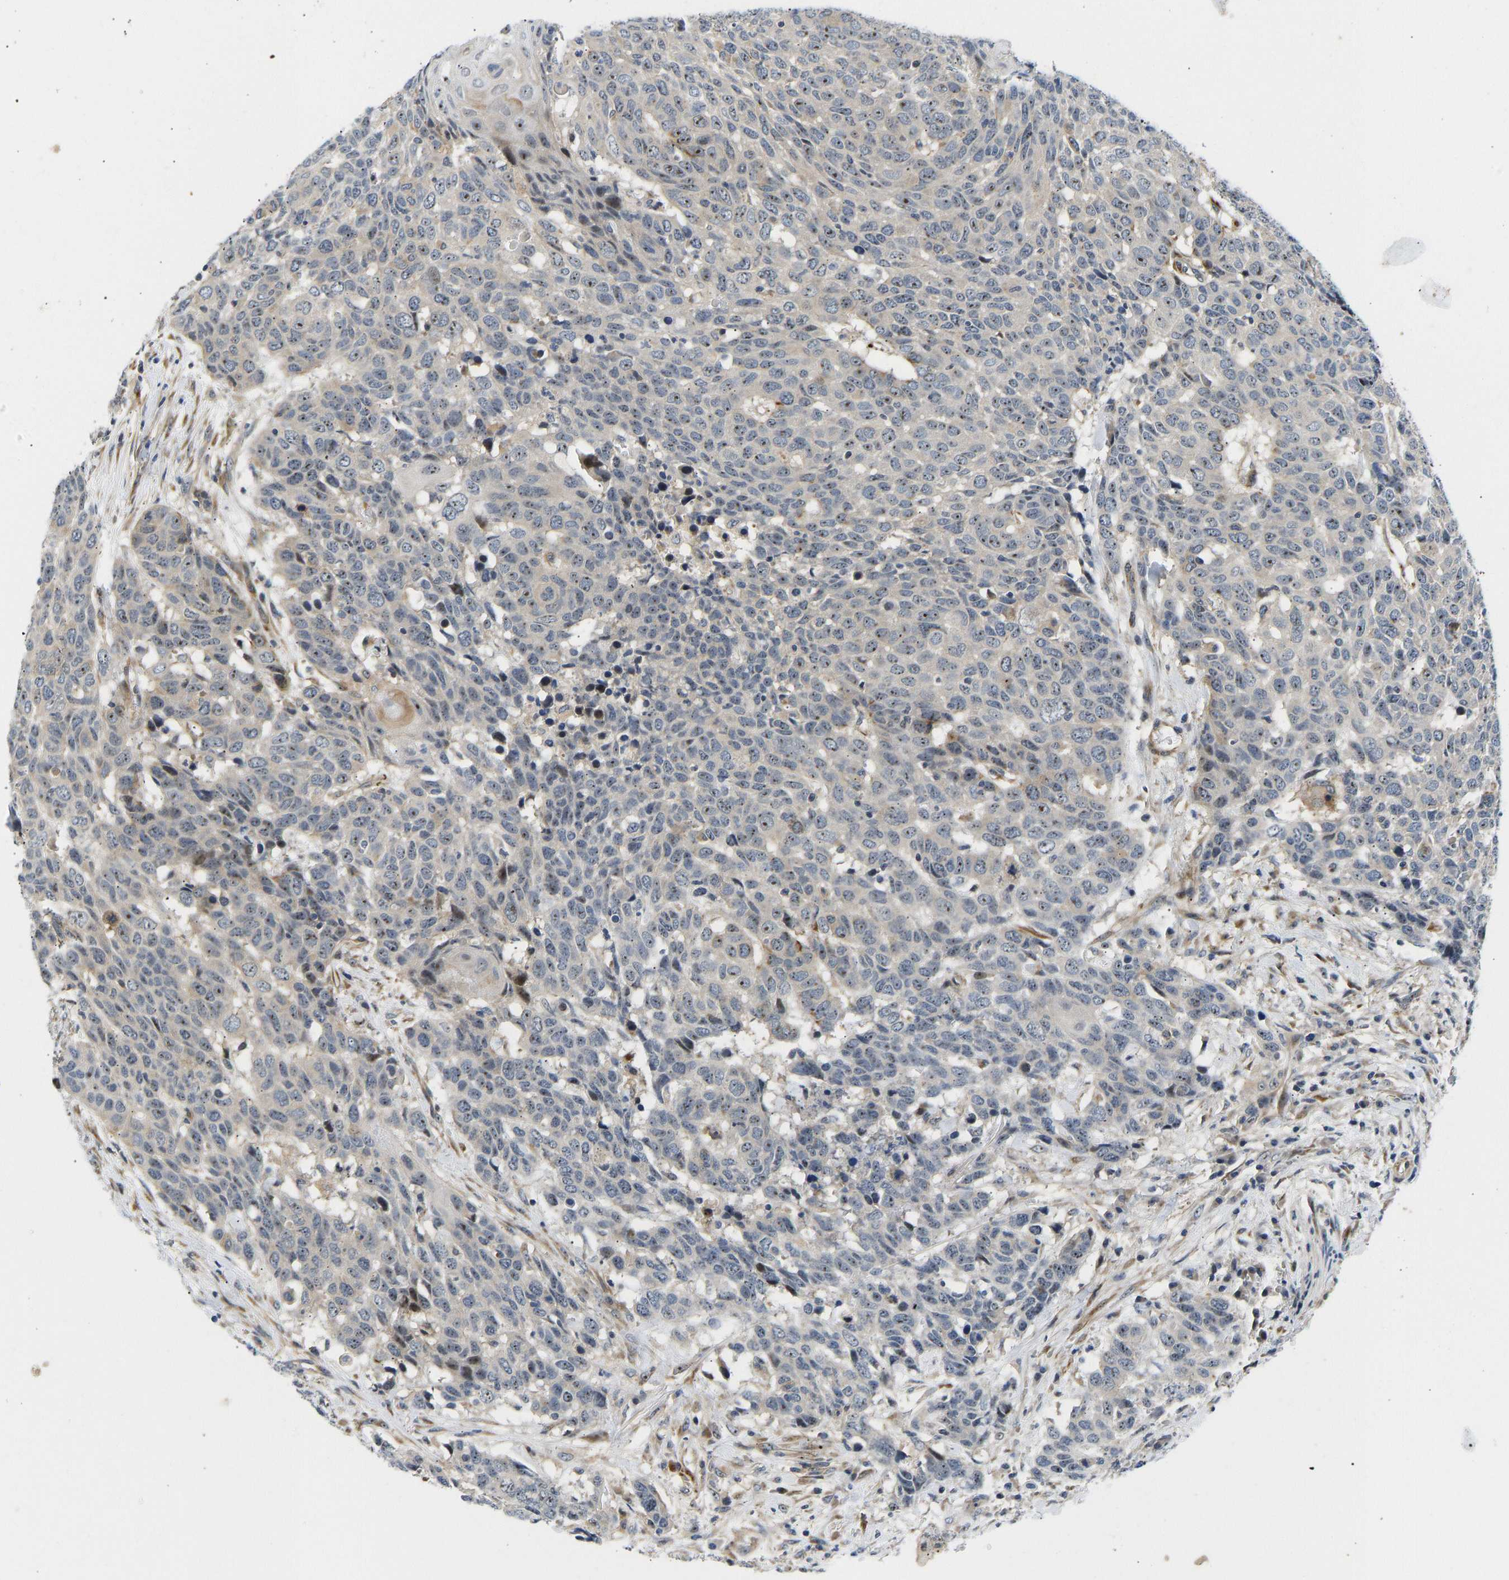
{"staining": {"intensity": "weak", "quantity": "<25%", "location": "nuclear"}, "tissue": "head and neck cancer", "cell_type": "Tumor cells", "image_type": "cancer", "snomed": [{"axis": "morphology", "description": "Squamous cell carcinoma, NOS"}, {"axis": "topography", "description": "Head-Neck"}], "caption": "The photomicrograph shows no significant staining in tumor cells of squamous cell carcinoma (head and neck). (Brightfield microscopy of DAB (3,3'-diaminobenzidine) immunohistochemistry (IHC) at high magnification).", "gene": "RESF1", "patient": {"sex": "male", "age": 66}}